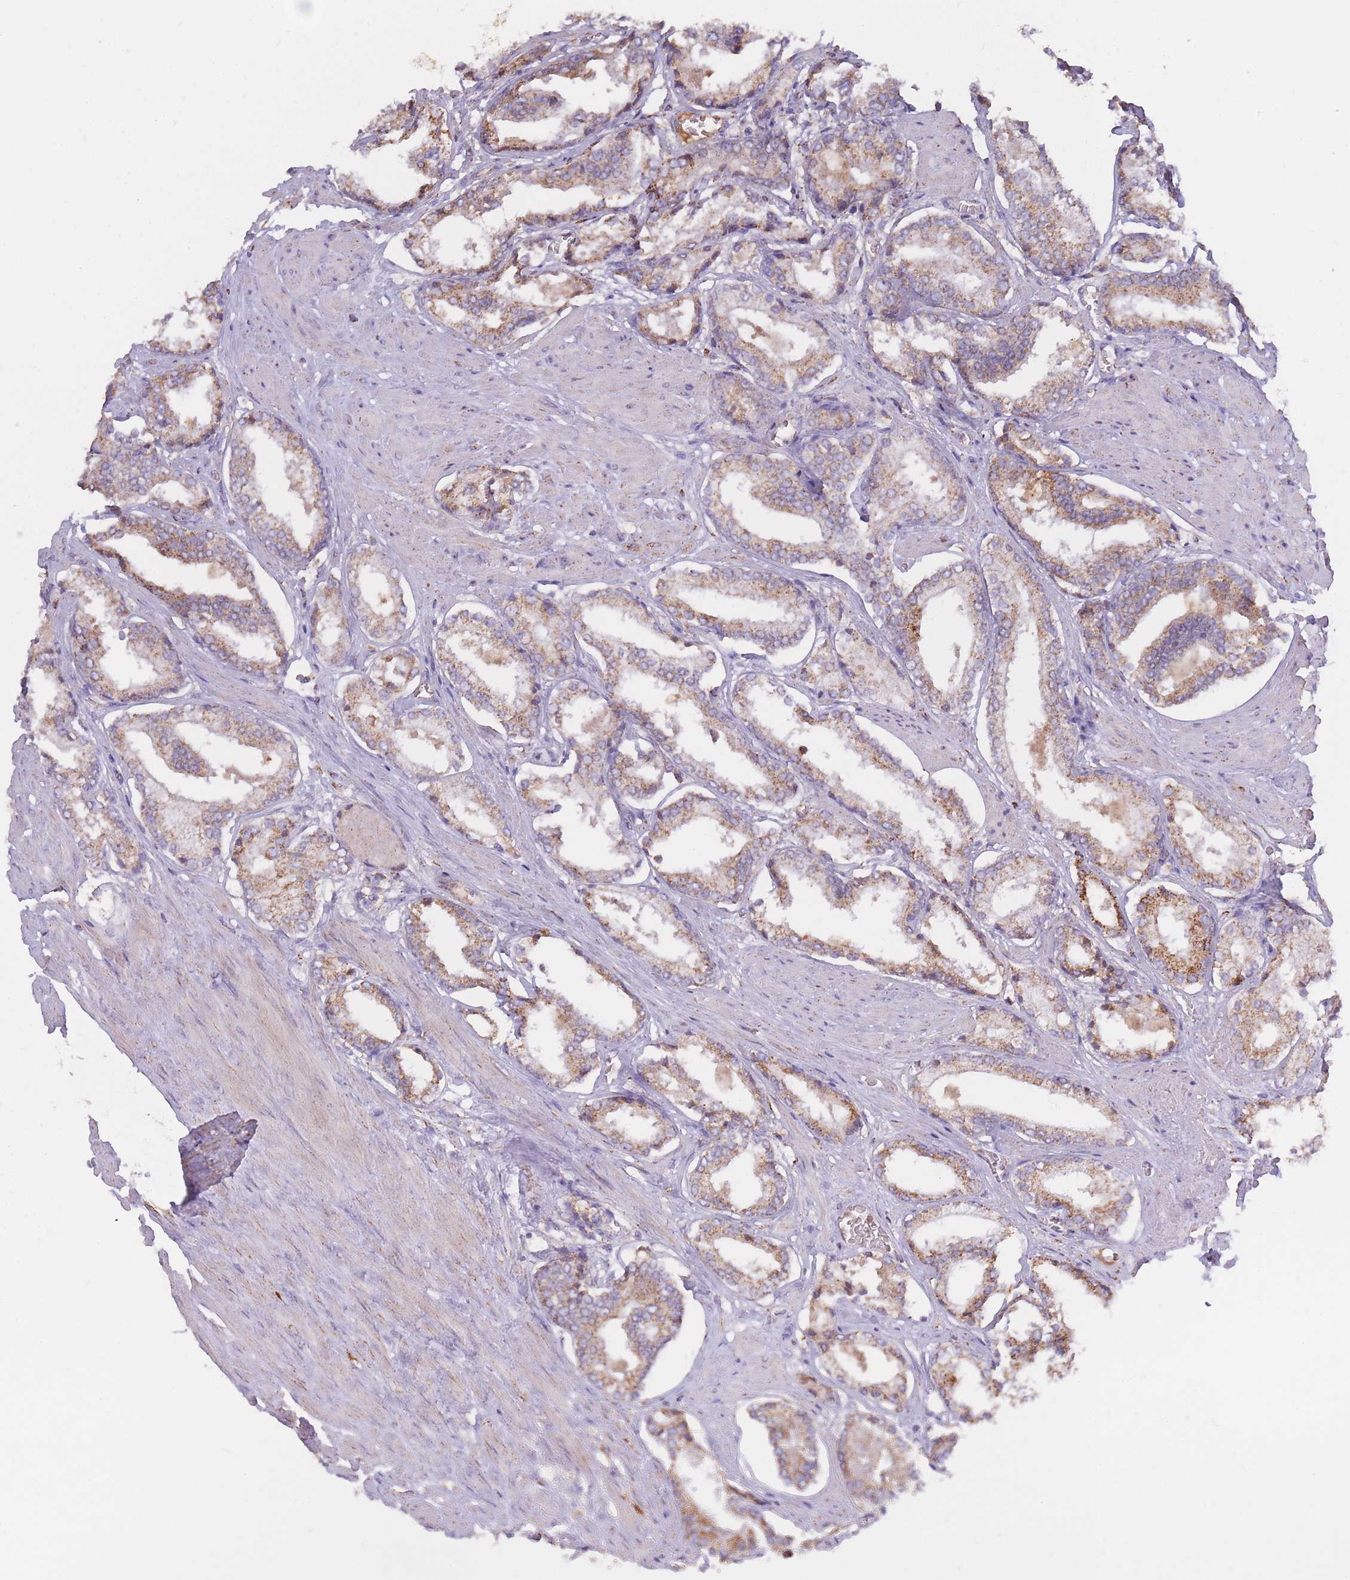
{"staining": {"intensity": "moderate", "quantity": ">75%", "location": "cytoplasmic/membranous"}, "tissue": "prostate cancer", "cell_type": "Tumor cells", "image_type": "cancer", "snomed": [{"axis": "morphology", "description": "Adenocarcinoma, Low grade"}, {"axis": "topography", "description": "Prostate"}], "caption": "An immunohistochemistry photomicrograph of neoplastic tissue is shown. Protein staining in brown shows moderate cytoplasmic/membranous positivity in prostate adenocarcinoma (low-grade) within tumor cells.", "gene": "MRPL17", "patient": {"sex": "male", "age": 54}}